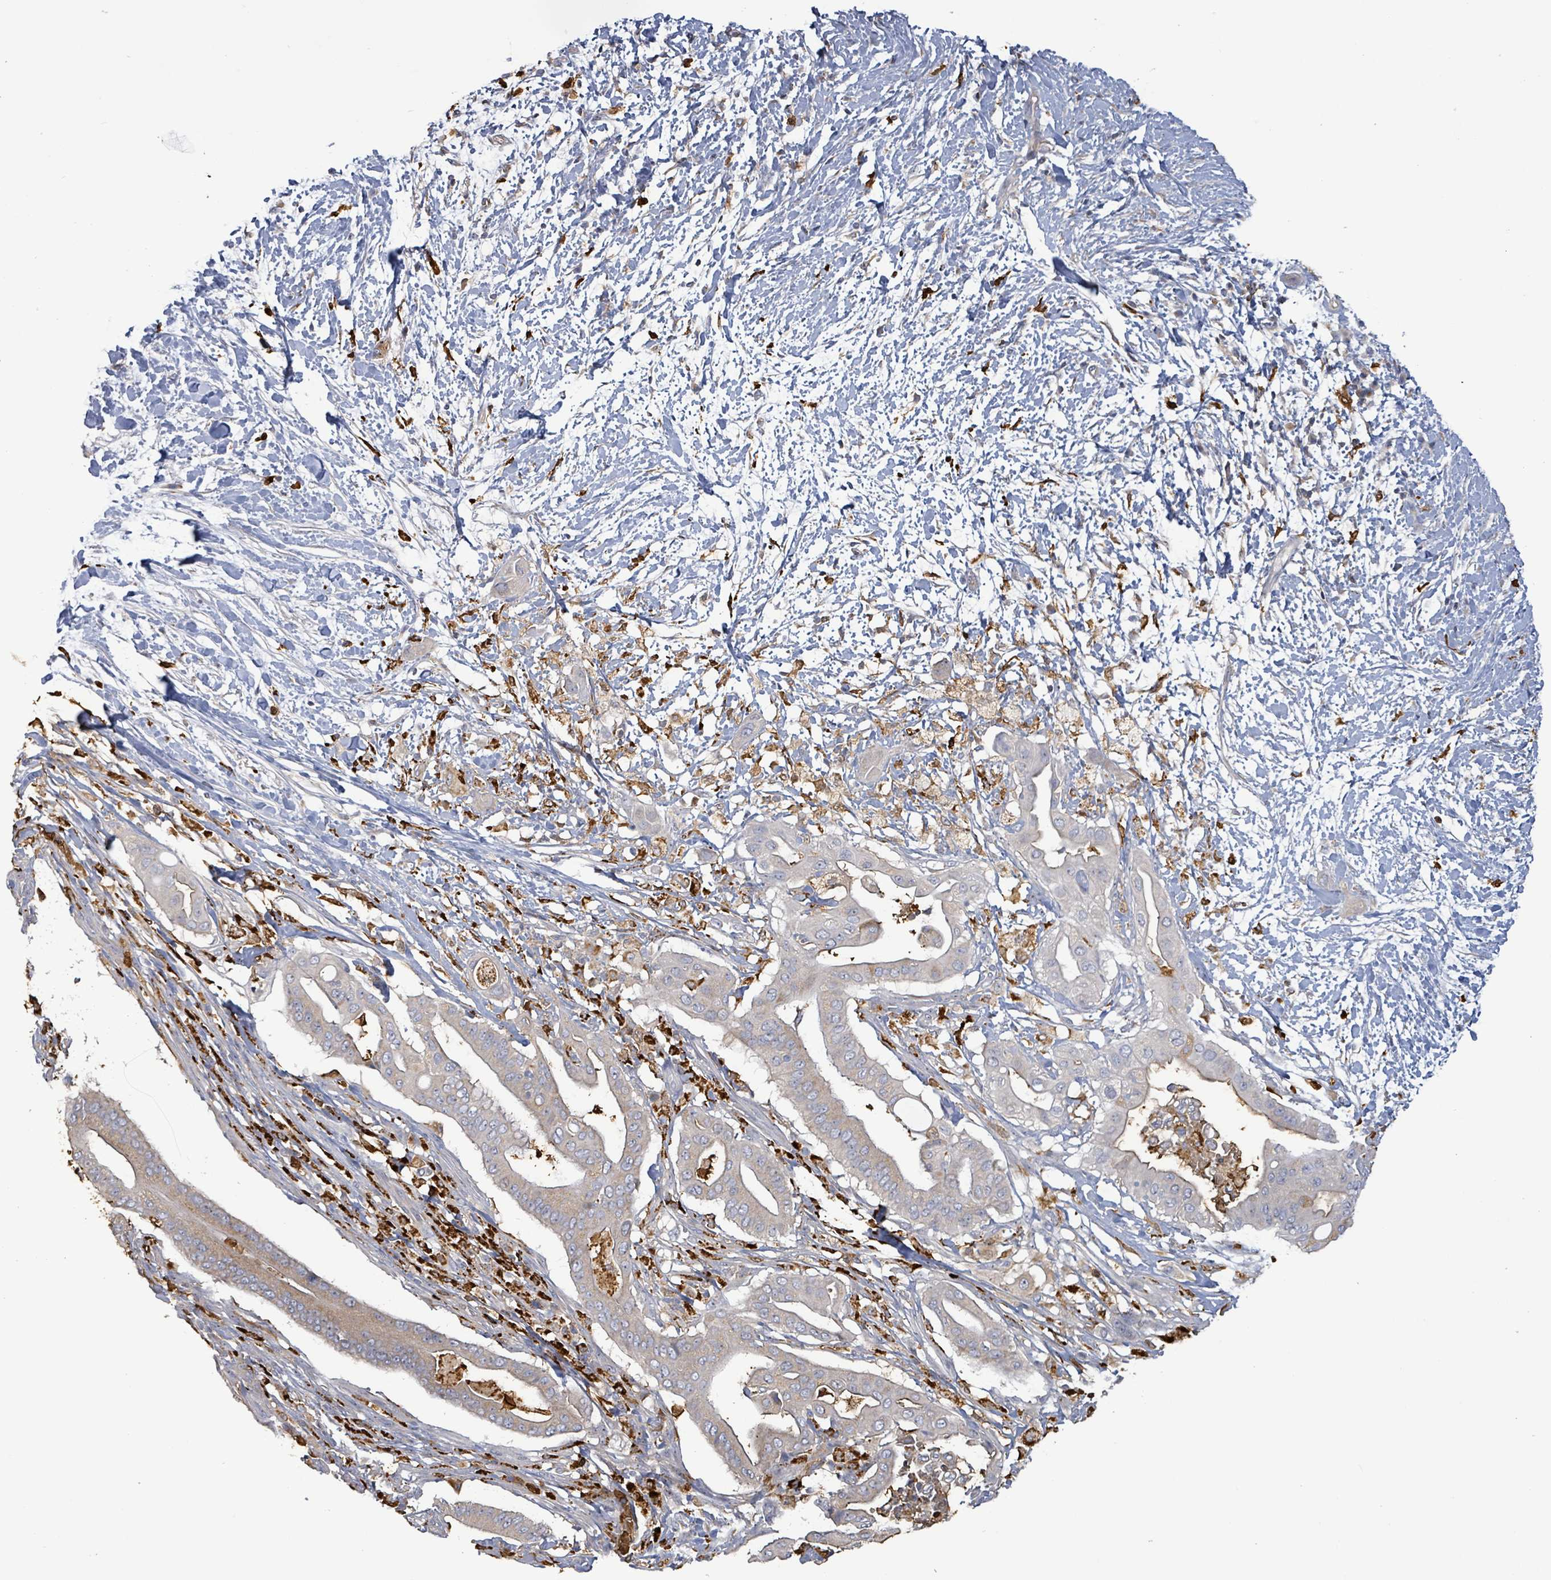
{"staining": {"intensity": "negative", "quantity": "none", "location": "none"}, "tissue": "pancreatic cancer", "cell_type": "Tumor cells", "image_type": "cancer", "snomed": [{"axis": "morphology", "description": "Adenocarcinoma, NOS"}, {"axis": "topography", "description": "Pancreas"}], "caption": "A photomicrograph of human adenocarcinoma (pancreatic) is negative for staining in tumor cells.", "gene": "FAM210A", "patient": {"sex": "male", "age": 68}}